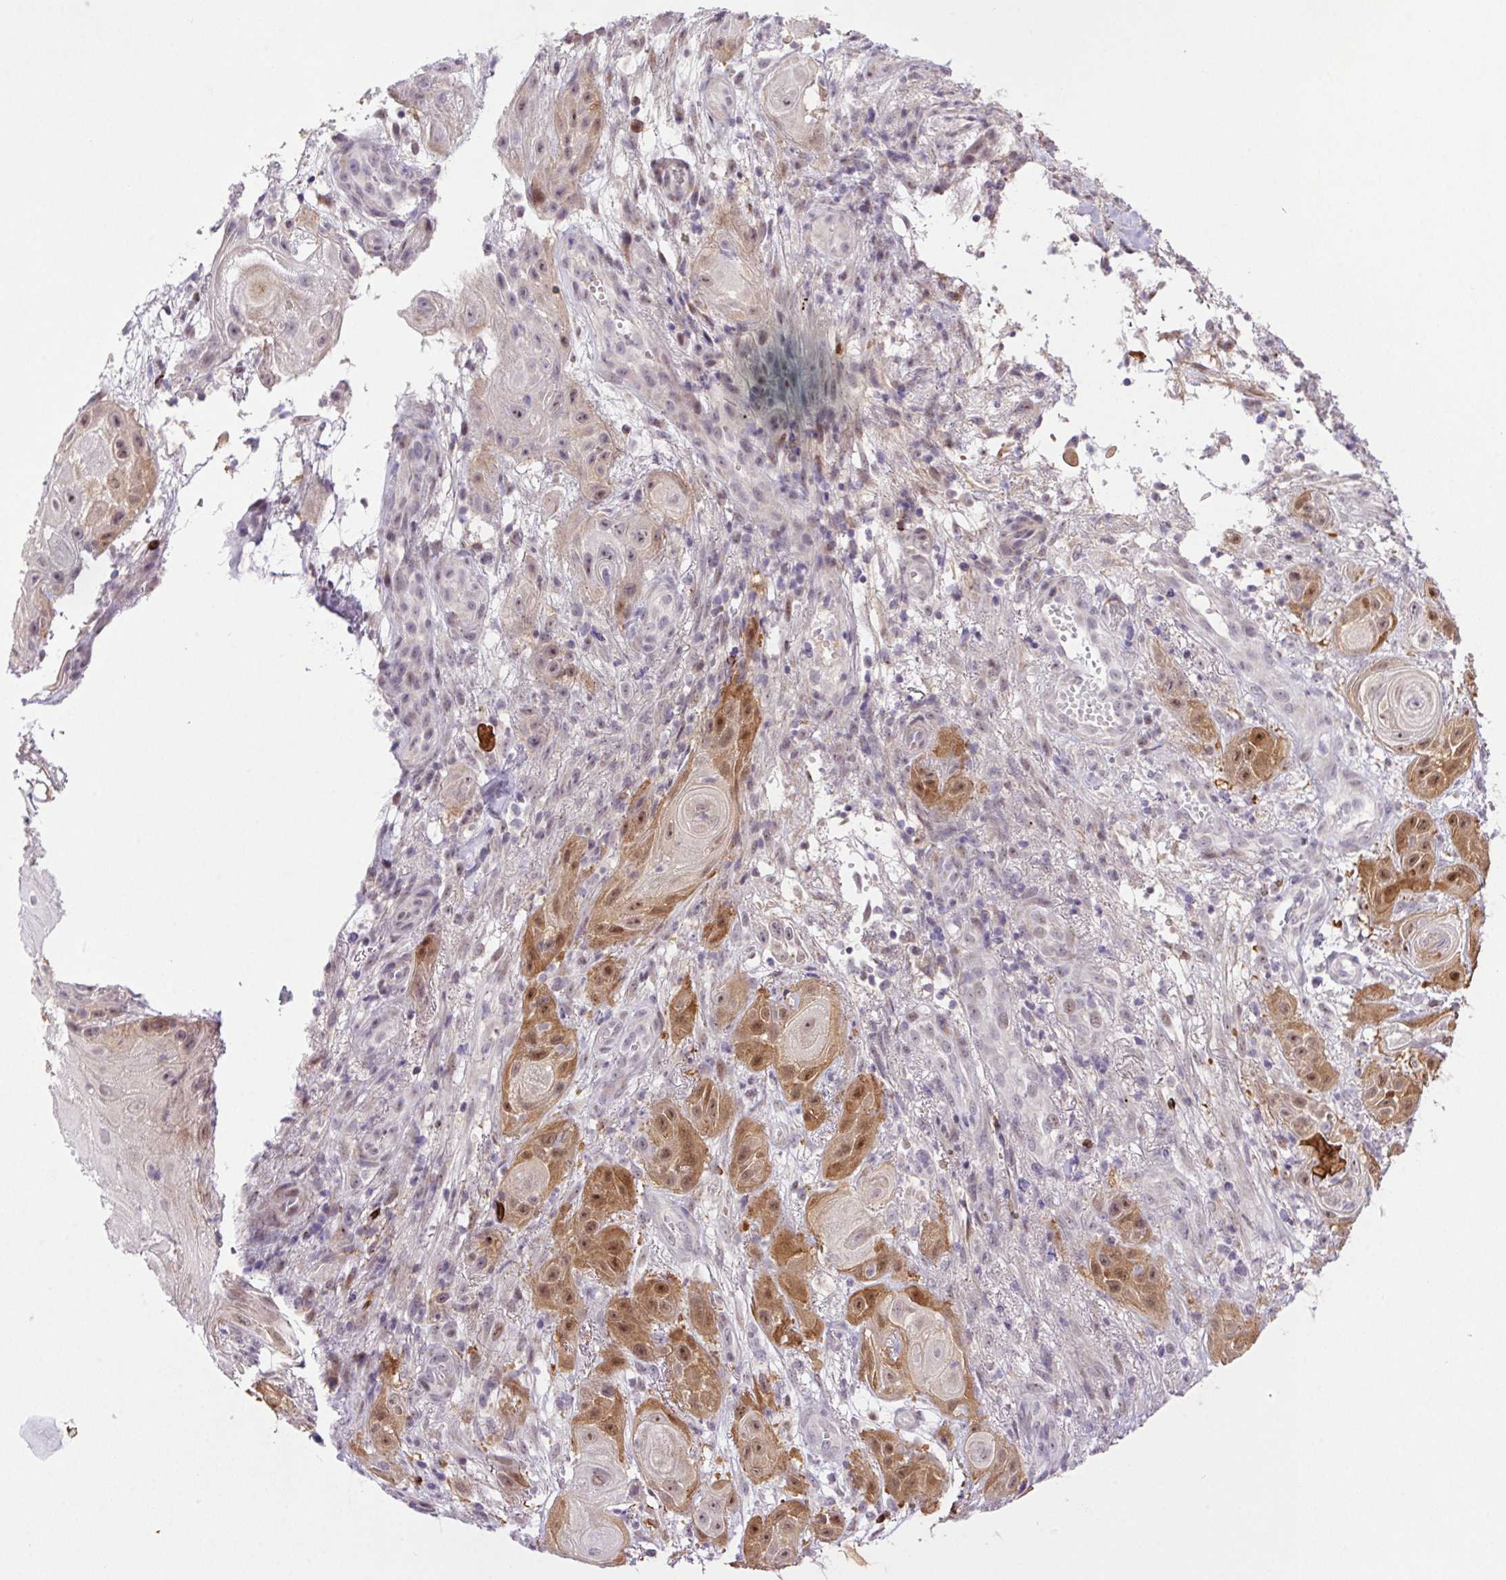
{"staining": {"intensity": "moderate", "quantity": "25%-75%", "location": "cytoplasmic/membranous,nuclear"}, "tissue": "skin cancer", "cell_type": "Tumor cells", "image_type": "cancer", "snomed": [{"axis": "morphology", "description": "Squamous cell carcinoma, NOS"}, {"axis": "topography", "description": "Skin"}], "caption": "Protein staining displays moderate cytoplasmic/membranous and nuclear staining in approximately 25%-75% of tumor cells in skin cancer (squamous cell carcinoma).", "gene": "LRRTM1", "patient": {"sex": "male", "age": 62}}